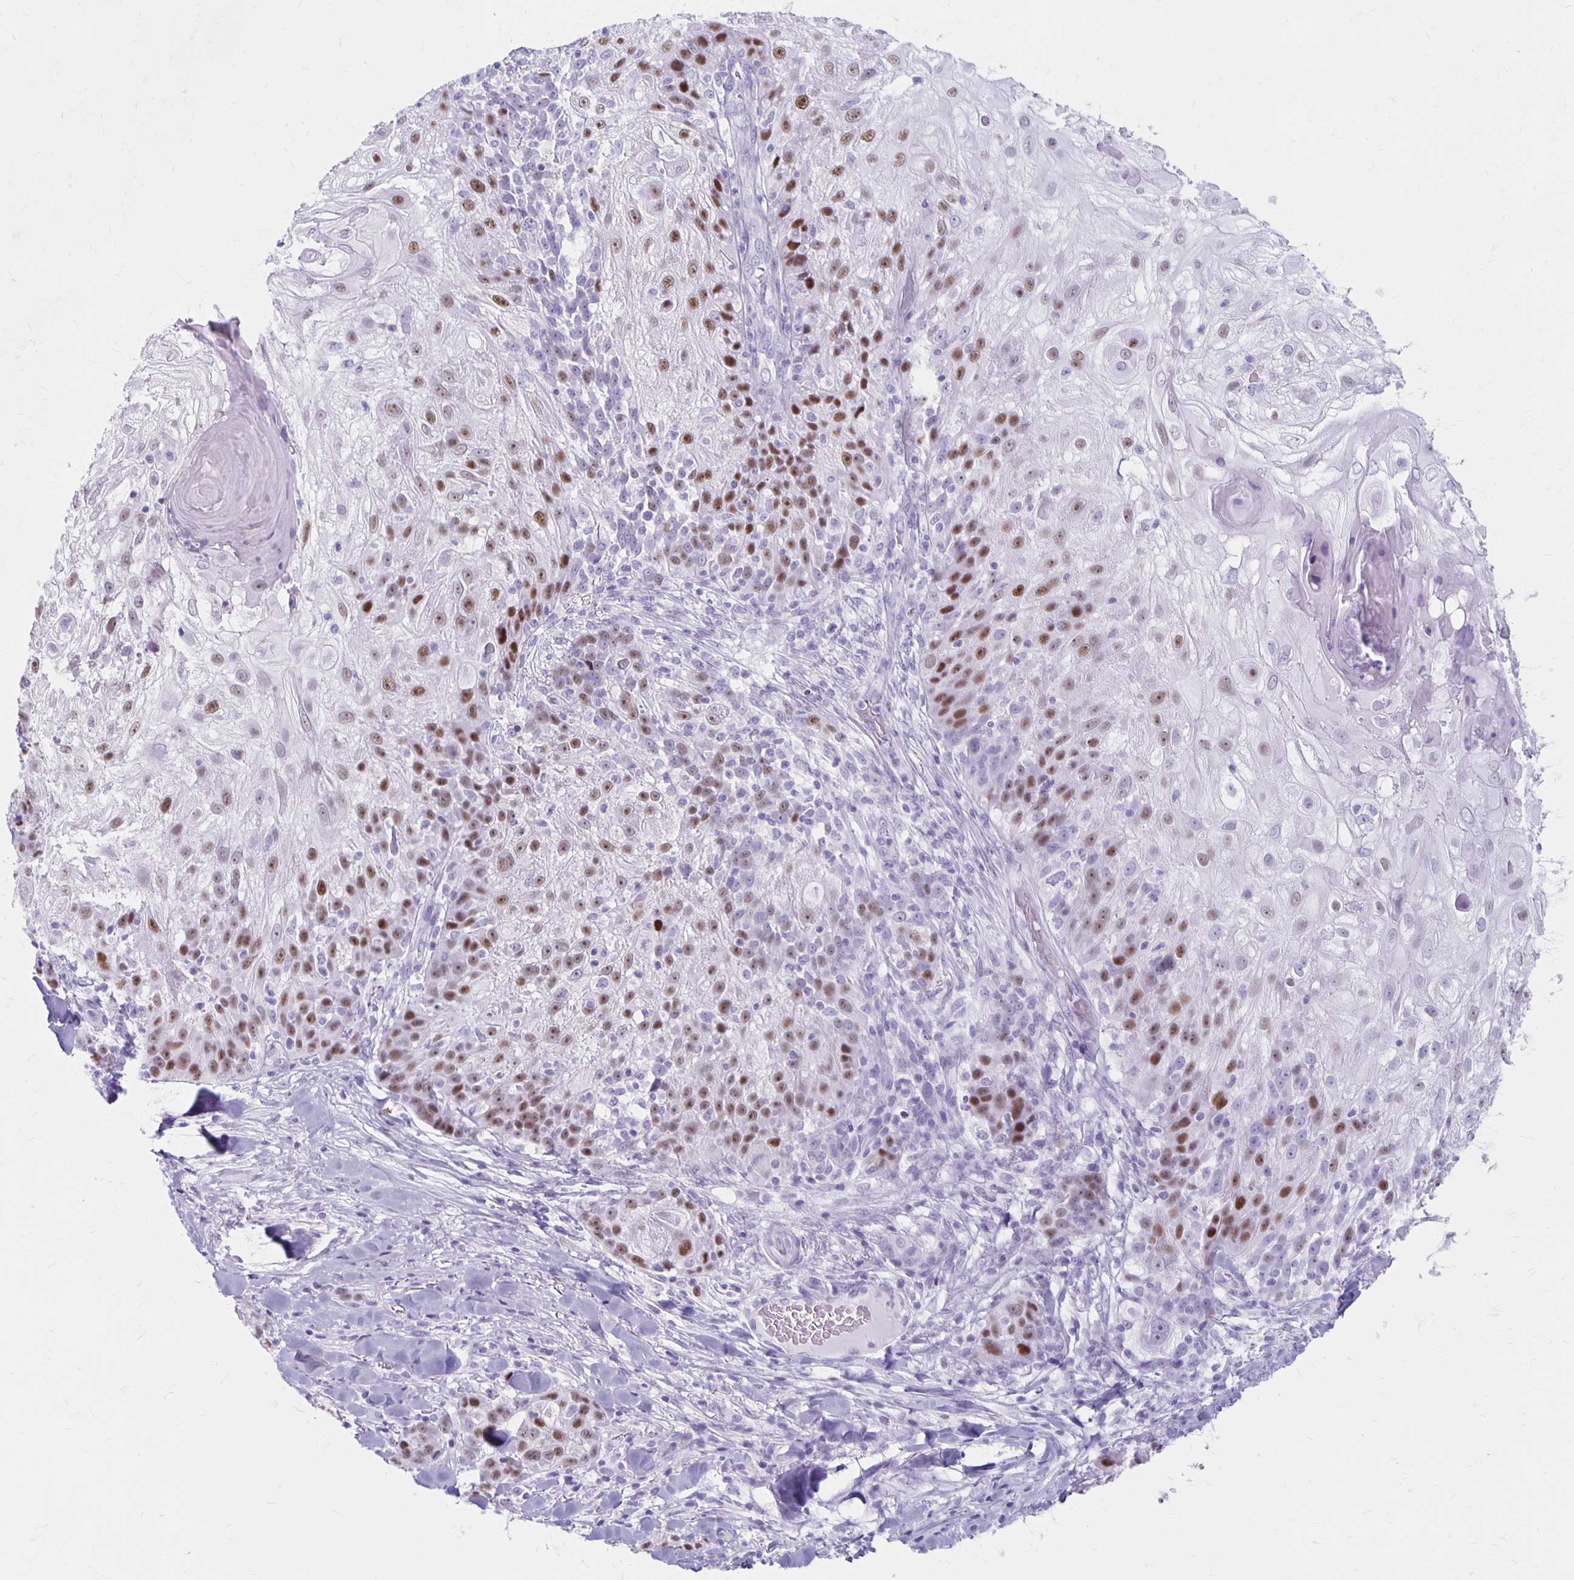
{"staining": {"intensity": "moderate", "quantity": "25%-75%", "location": "nuclear"}, "tissue": "skin cancer", "cell_type": "Tumor cells", "image_type": "cancer", "snomed": [{"axis": "morphology", "description": "Normal tissue, NOS"}, {"axis": "morphology", "description": "Squamous cell carcinoma, NOS"}, {"axis": "topography", "description": "Skin"}], "caption": "Brown immunohistochemical staining in human squamous cell carcinoma (skin) exhibits moderate nuclear expression in approximately 25%-75% of tumor cells.", "gene": "MAGEC2", "patient": {"sex": "female", "age": 83}}